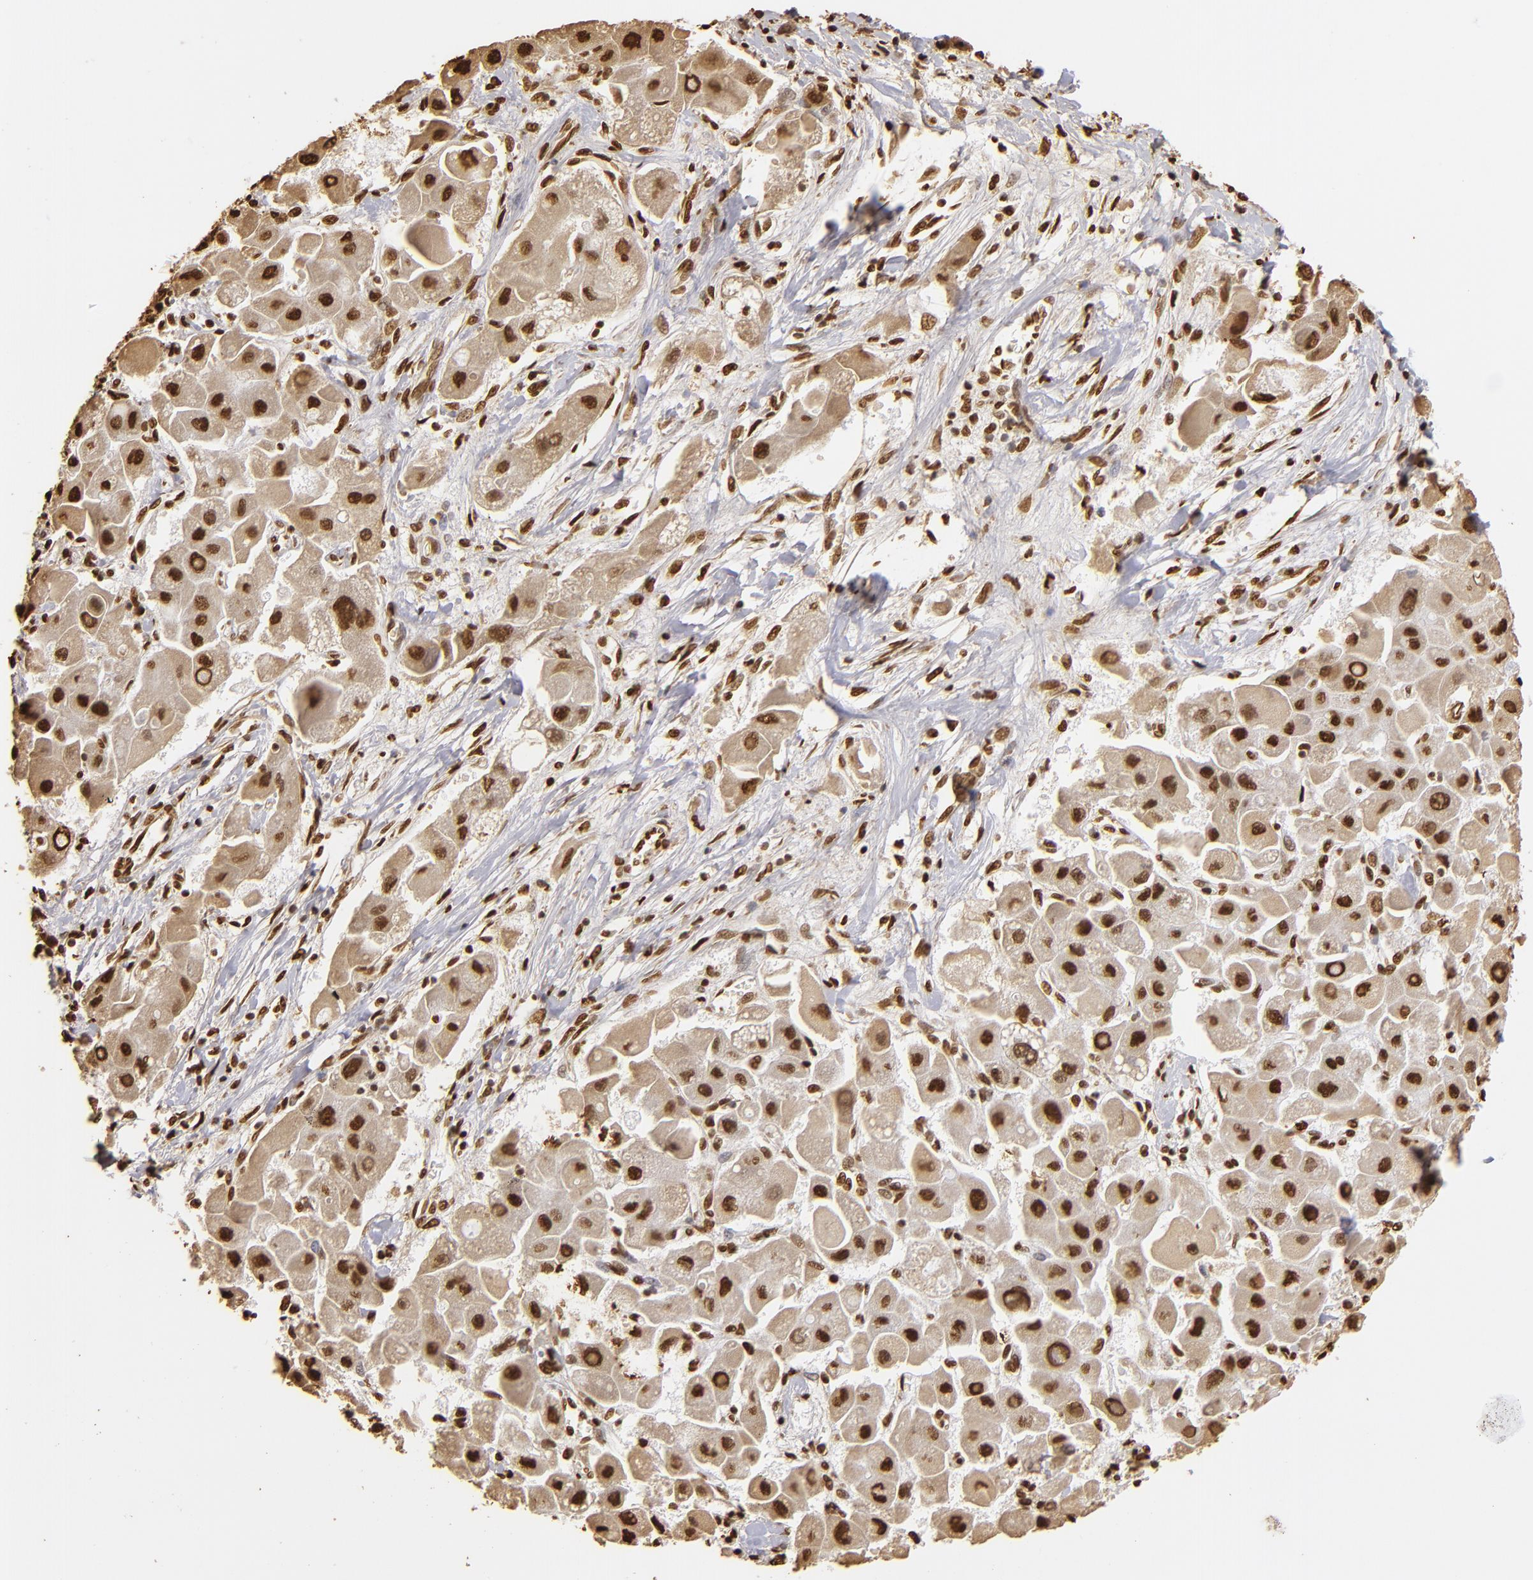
{"staining": {"intensity": "strong", "quantity": ">75%", "location": "cytoplasmic/membranous,nuclear"}, "tissue": "liver cancer", "cell_type": "Tumor cells", "image_type": "cancer", "snomed": [{"axis": "morphology", "description": "Carcinoma, Hepatocellular, NOS"}, {"axis": "topography", "description": "Liver"}], "caption": "About >75% of tumor cells in human liver cancer (hepatocellular carcinoma) display strong cytoplasmic/membranous and nuclear protein staining as visualized by brown immunohistochemical staining.", "gene": "ILF3", "patient": {"sex": "male", "age": 24}}